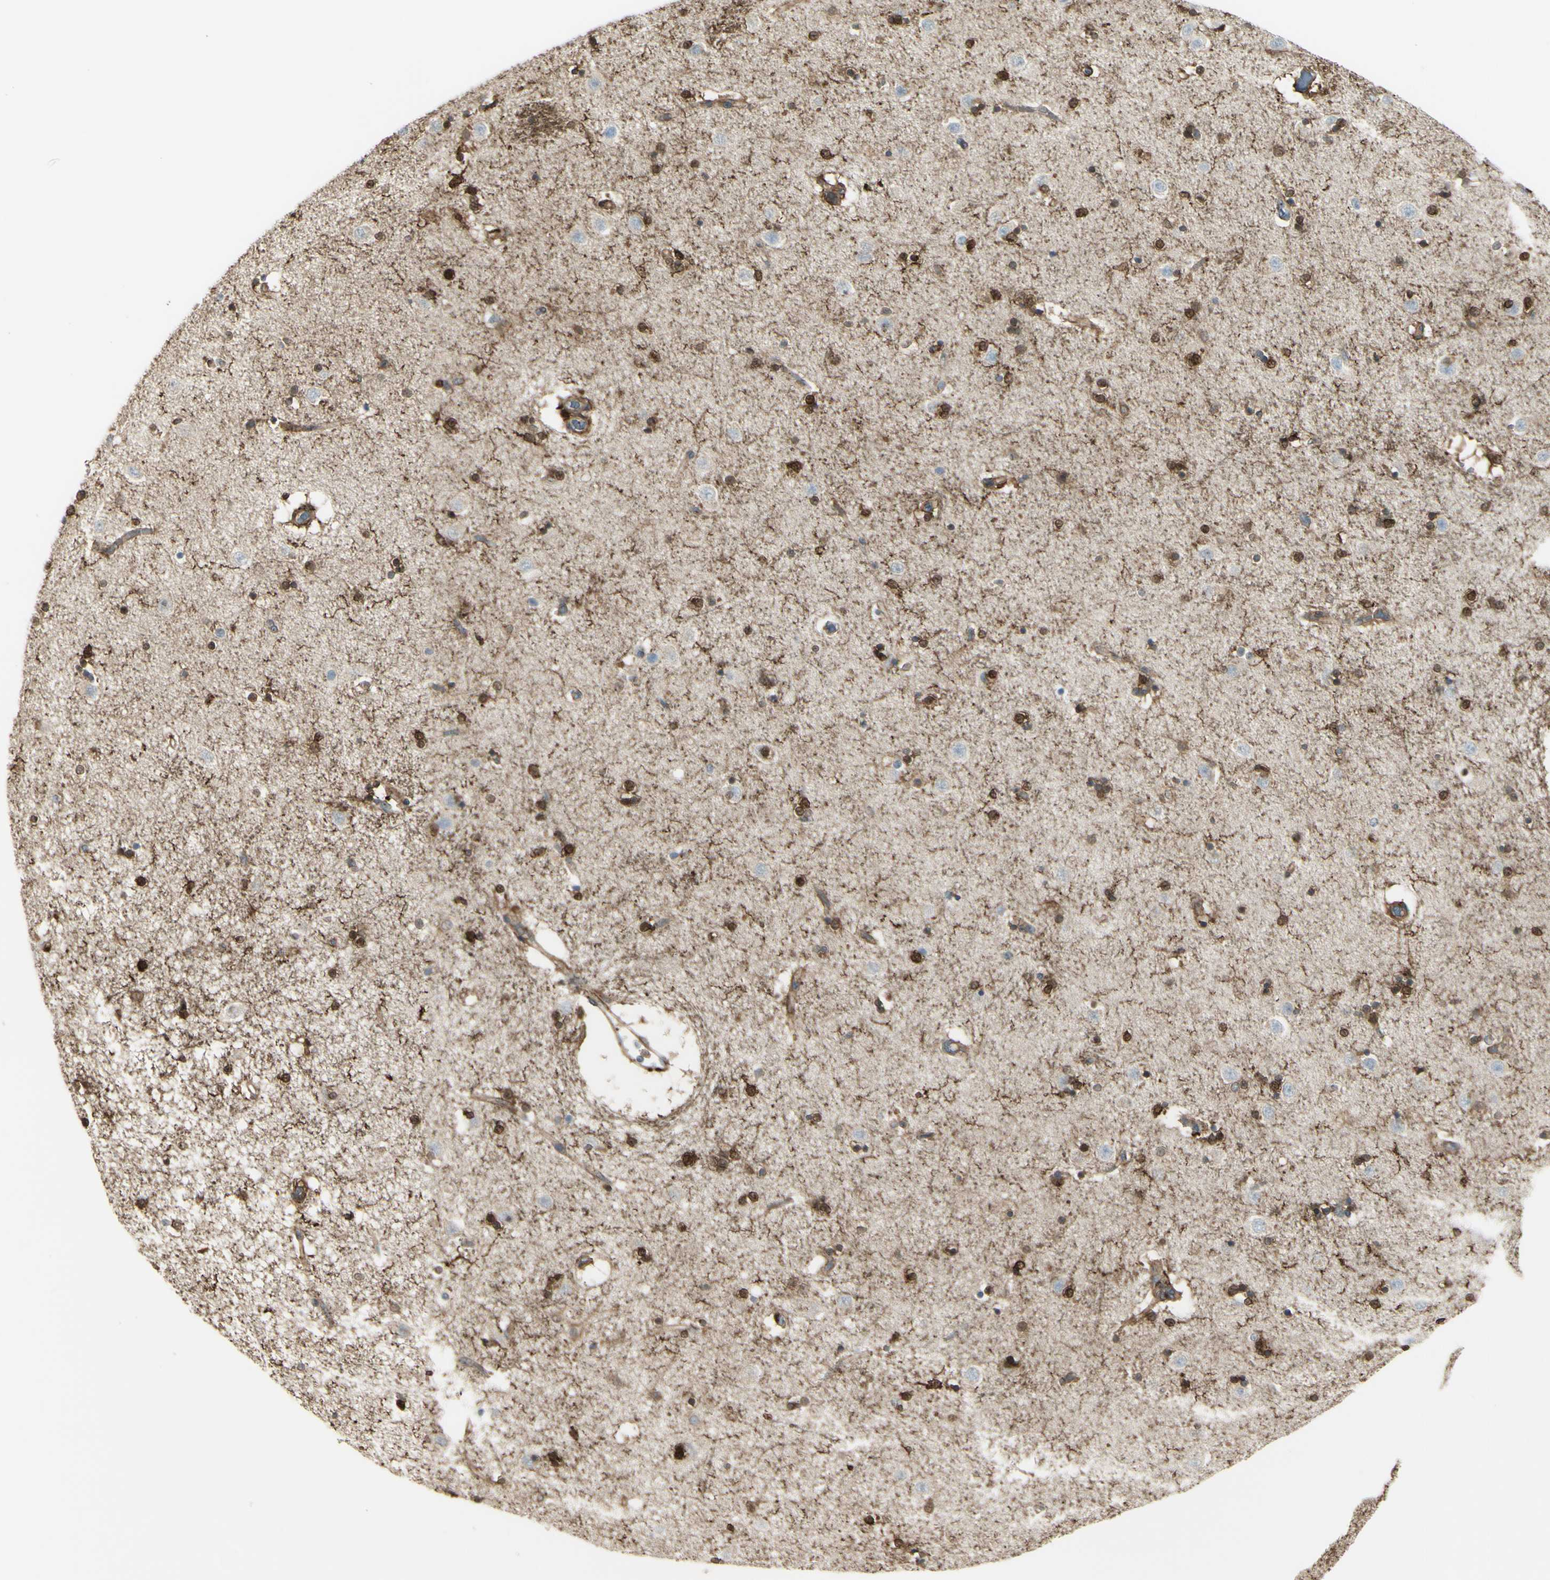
{"staining": {"intensity": "strong", "quantity": "<25%", "location": "cytoplasmic/membranous,nuclear"}, "tissue": "caudate", "cell_type": "Glial cells", "image_type": "normal", "snomed": [{"axis": "morphology", "description": "Normal tissue, NOS"}, {"axis": "topography", "description": "Lateral ventricle wall"}], "caption": "Protein staining of unremarkable caudate demonstrates strong cytoplasmic/membranous,nuclear expression in approximately <25% of glial cells. (Stains: DAB (3,3'-diaminobenzidine) in brown, nuclei in blue, Microscopy: brightfield microscopy at high magnification).", "gene": "GSN", "patient": {"sex": "female", "age": 54}}